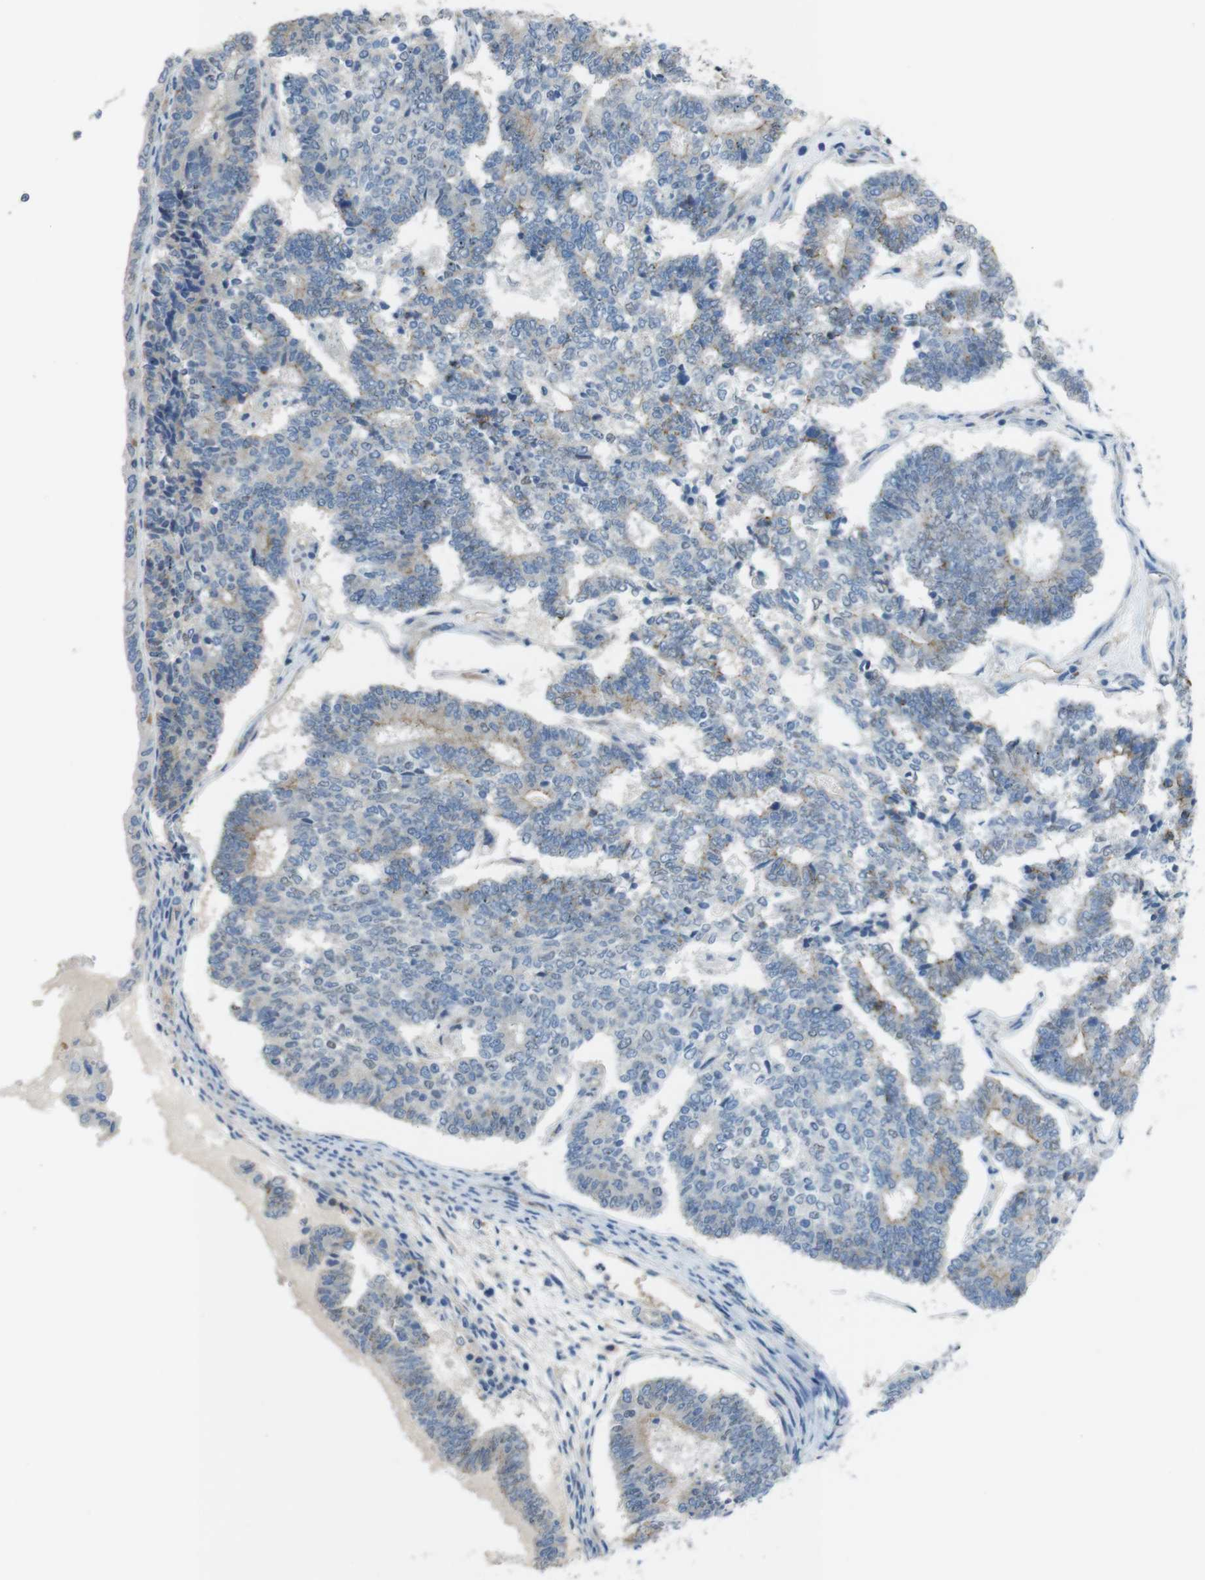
{"staining": {"intensity": "weak", "quantity": "<25%", "location": "cytoplasmic/membranous"}, "tissue": "endometrial cancer", "cell_type": "Tumor cells", "image_type": "cancer", "snomed": [{"axis": "morphology", "description": "Adenocarcinoma, NOS"}, {"axis": "topography", "description": "Endometrium"}], "caption": "The micrograph demonstrates no staining of tumor cells in endometrial cancer (adenocarcinoma).", "gene": "PCDH10", "patient": {"sex": "female", "age": 70}}